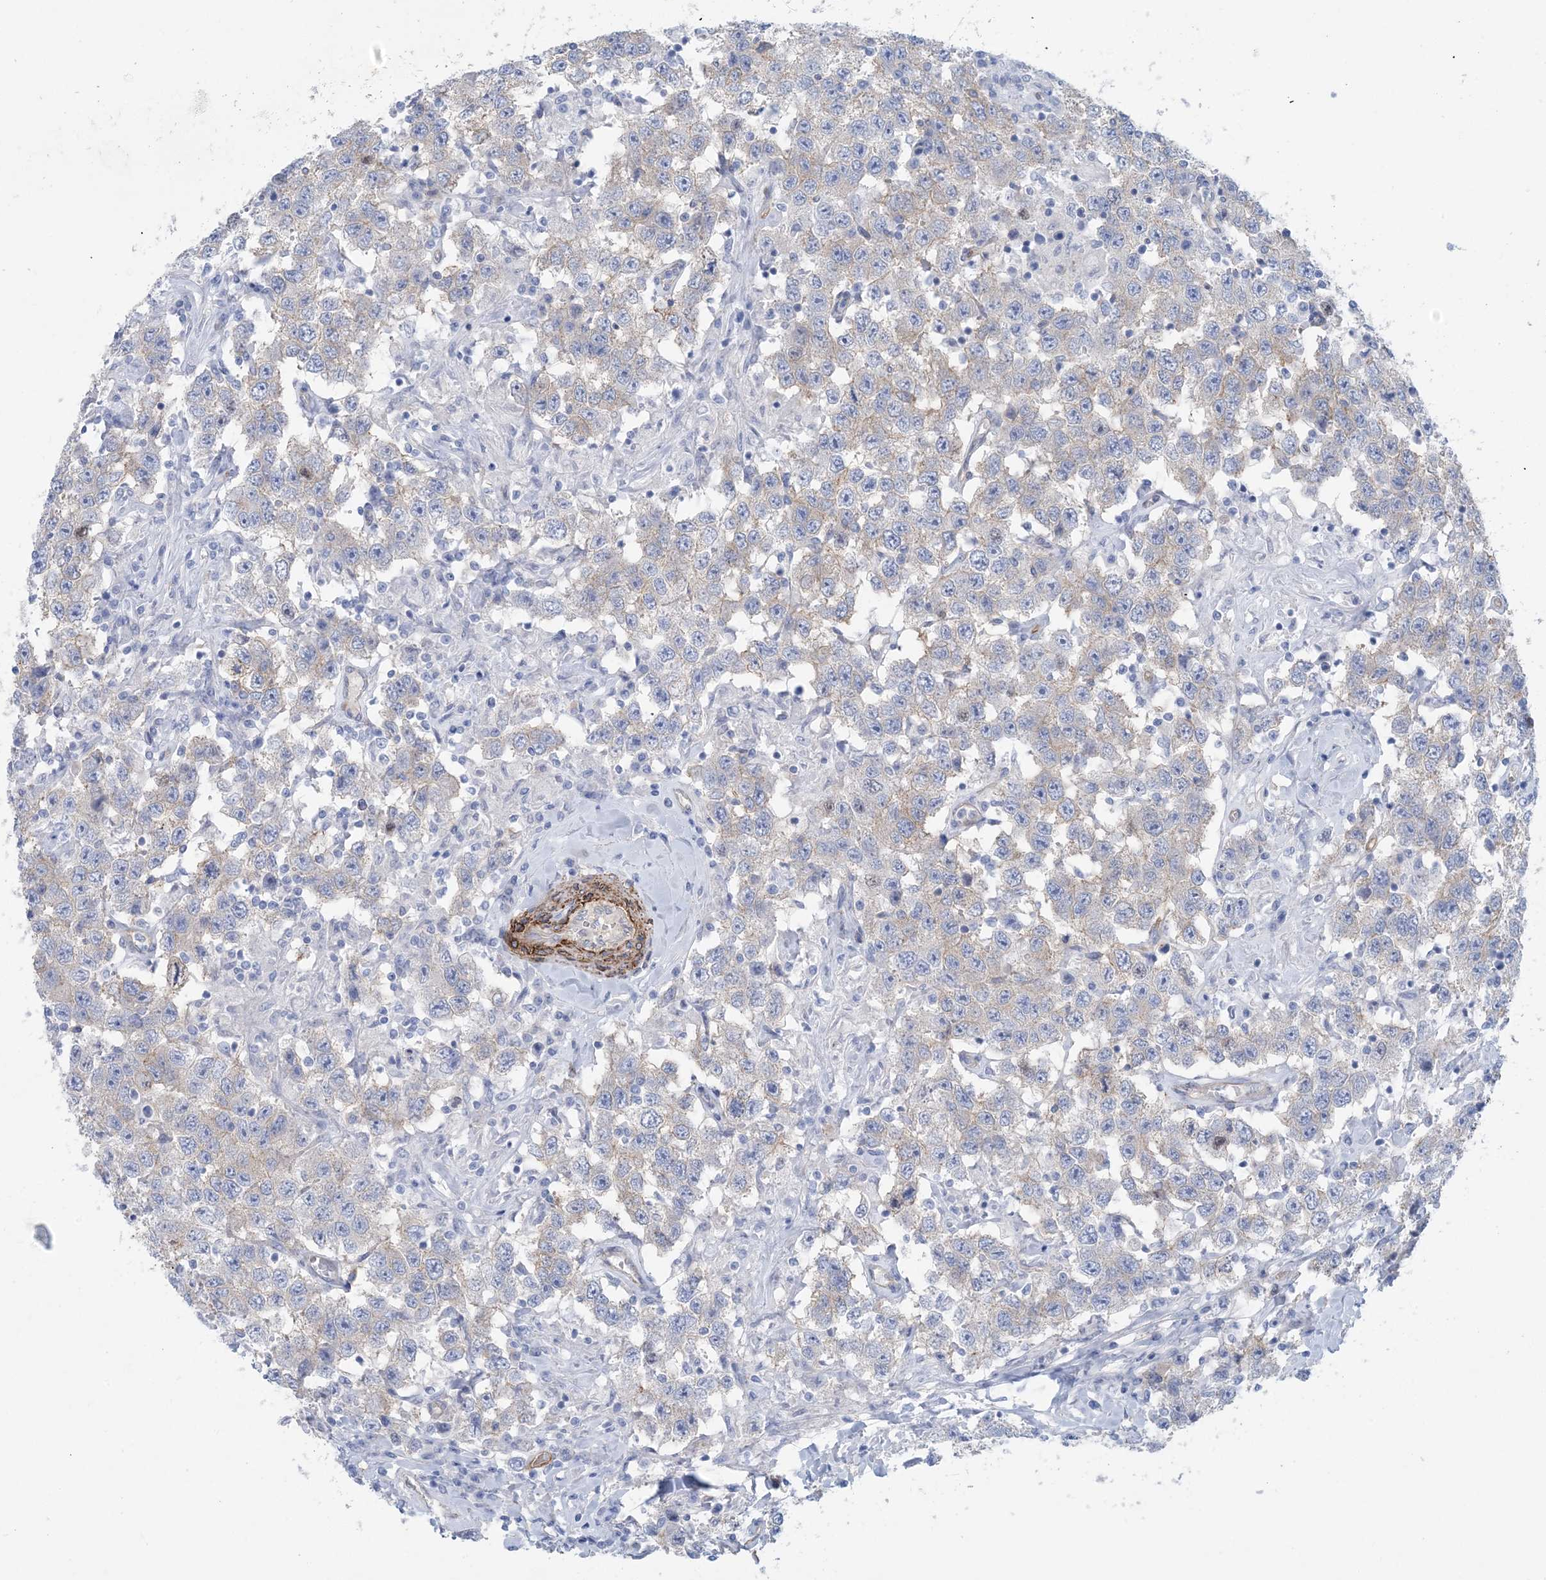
{"staining": {"intensity": "weak", "quantity": "<25%", "location": "cytoplasmic/membranous"}, "tissue": "testis cancer", "cell_type": "Tumor cells", "image_type": "cancer", "snomed": [{"axis": "morphology", "description": "Seminoma, NOS"}, {"axis": "topography", "description": "Testis"}], "caption": "High magnification brightfield microscopy of testis cancer (seminoma) stained with DAB (3,3'-diaminobenzidine) (brown) and counterstained with hematoxylin (blue): tumor cells show no significant staining.", "gene": "SHANK1", "patient": {"sex": "male", "age": 41}}